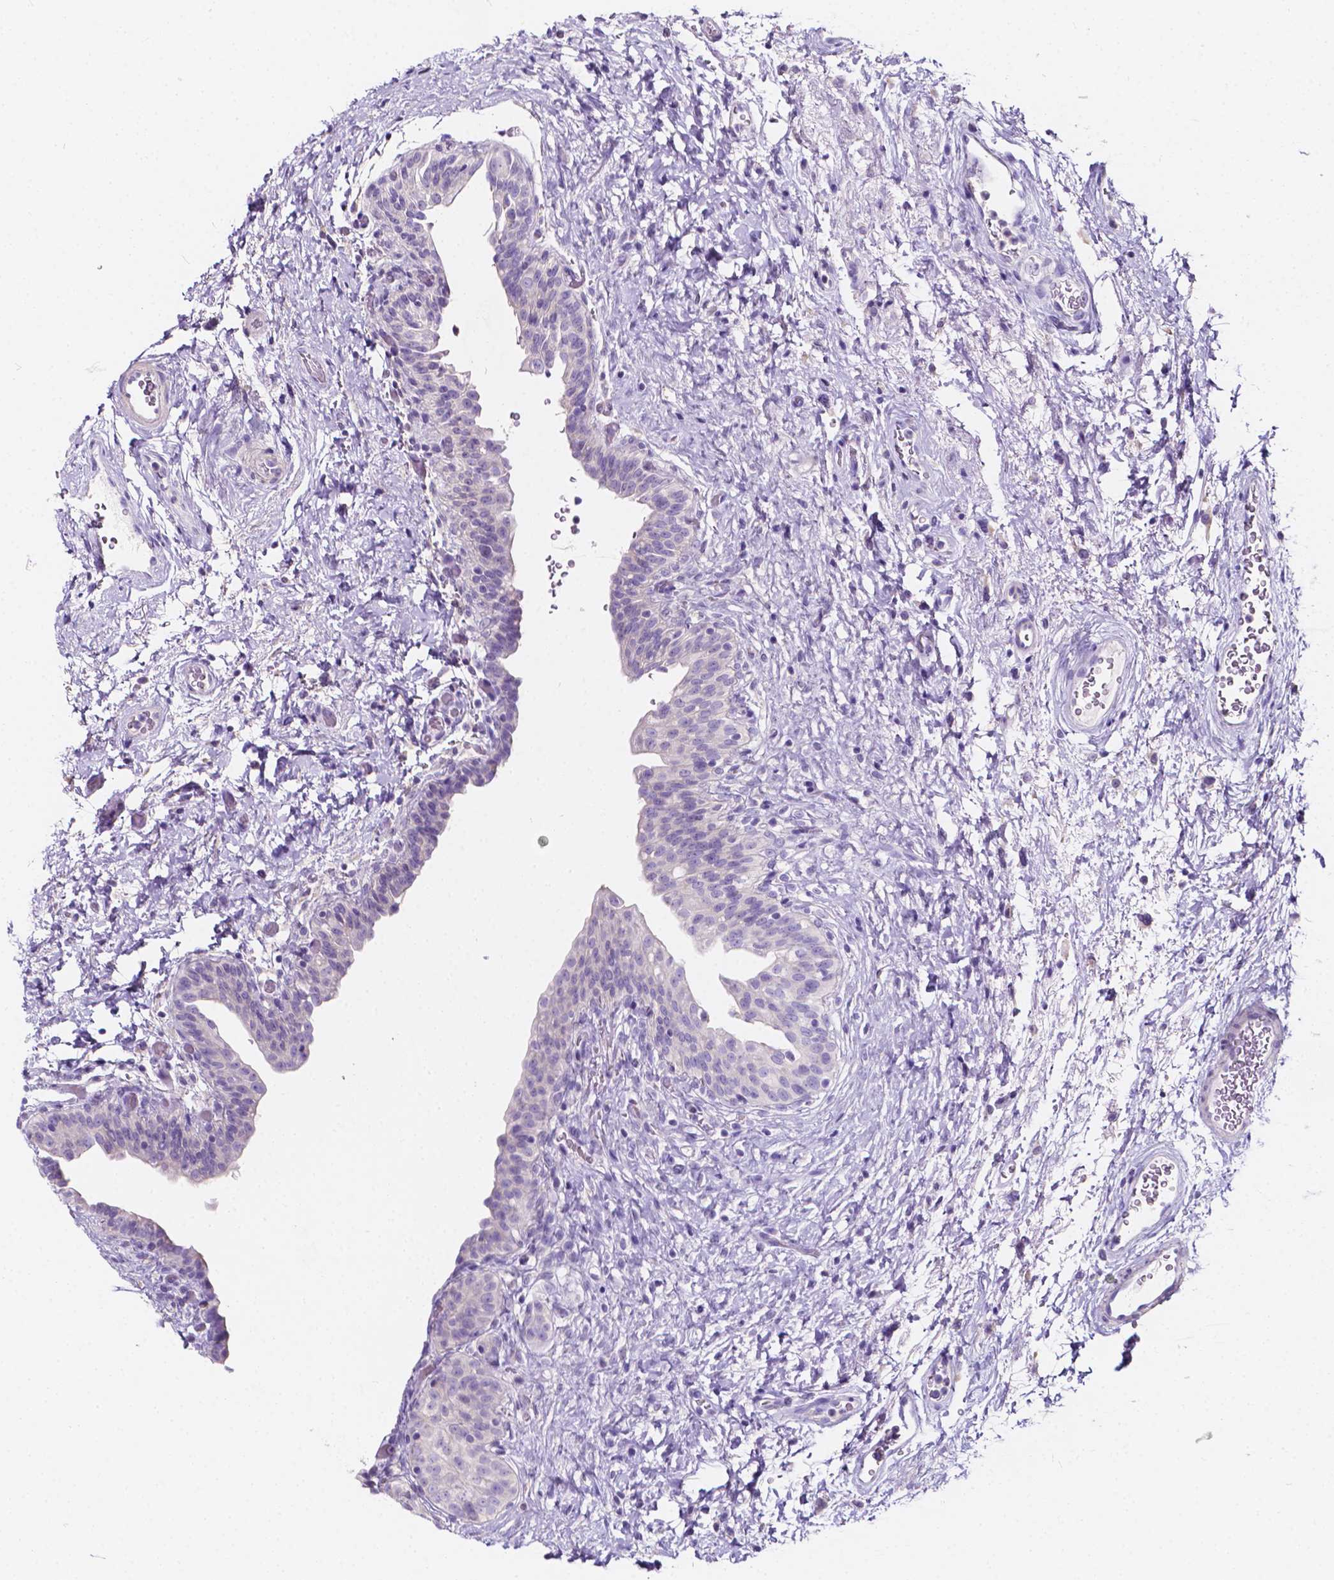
{"staining": {"intensity": "negative", "quantity": "none", "location": "none"}, "tissue": "urinary bladder", "cell_type": "Urothelial cells", "image_type": "normal", "snomed": [{"axis": "morphology", "description": "Normal tissue, NOS"}, {"axis": "topography", "description": "Urinary bladder"}], "caption": "The photomicrograph displays no significant expression in urothelial cells of urinary bladder. The staining was performed using DAB to visualize the protein expression in brown, while the nuclei were stained in blue with hematoxylin (Magnification: 20x).", "gene": "CLSTN2", "patient": {"sex": "male", "age": 69}}